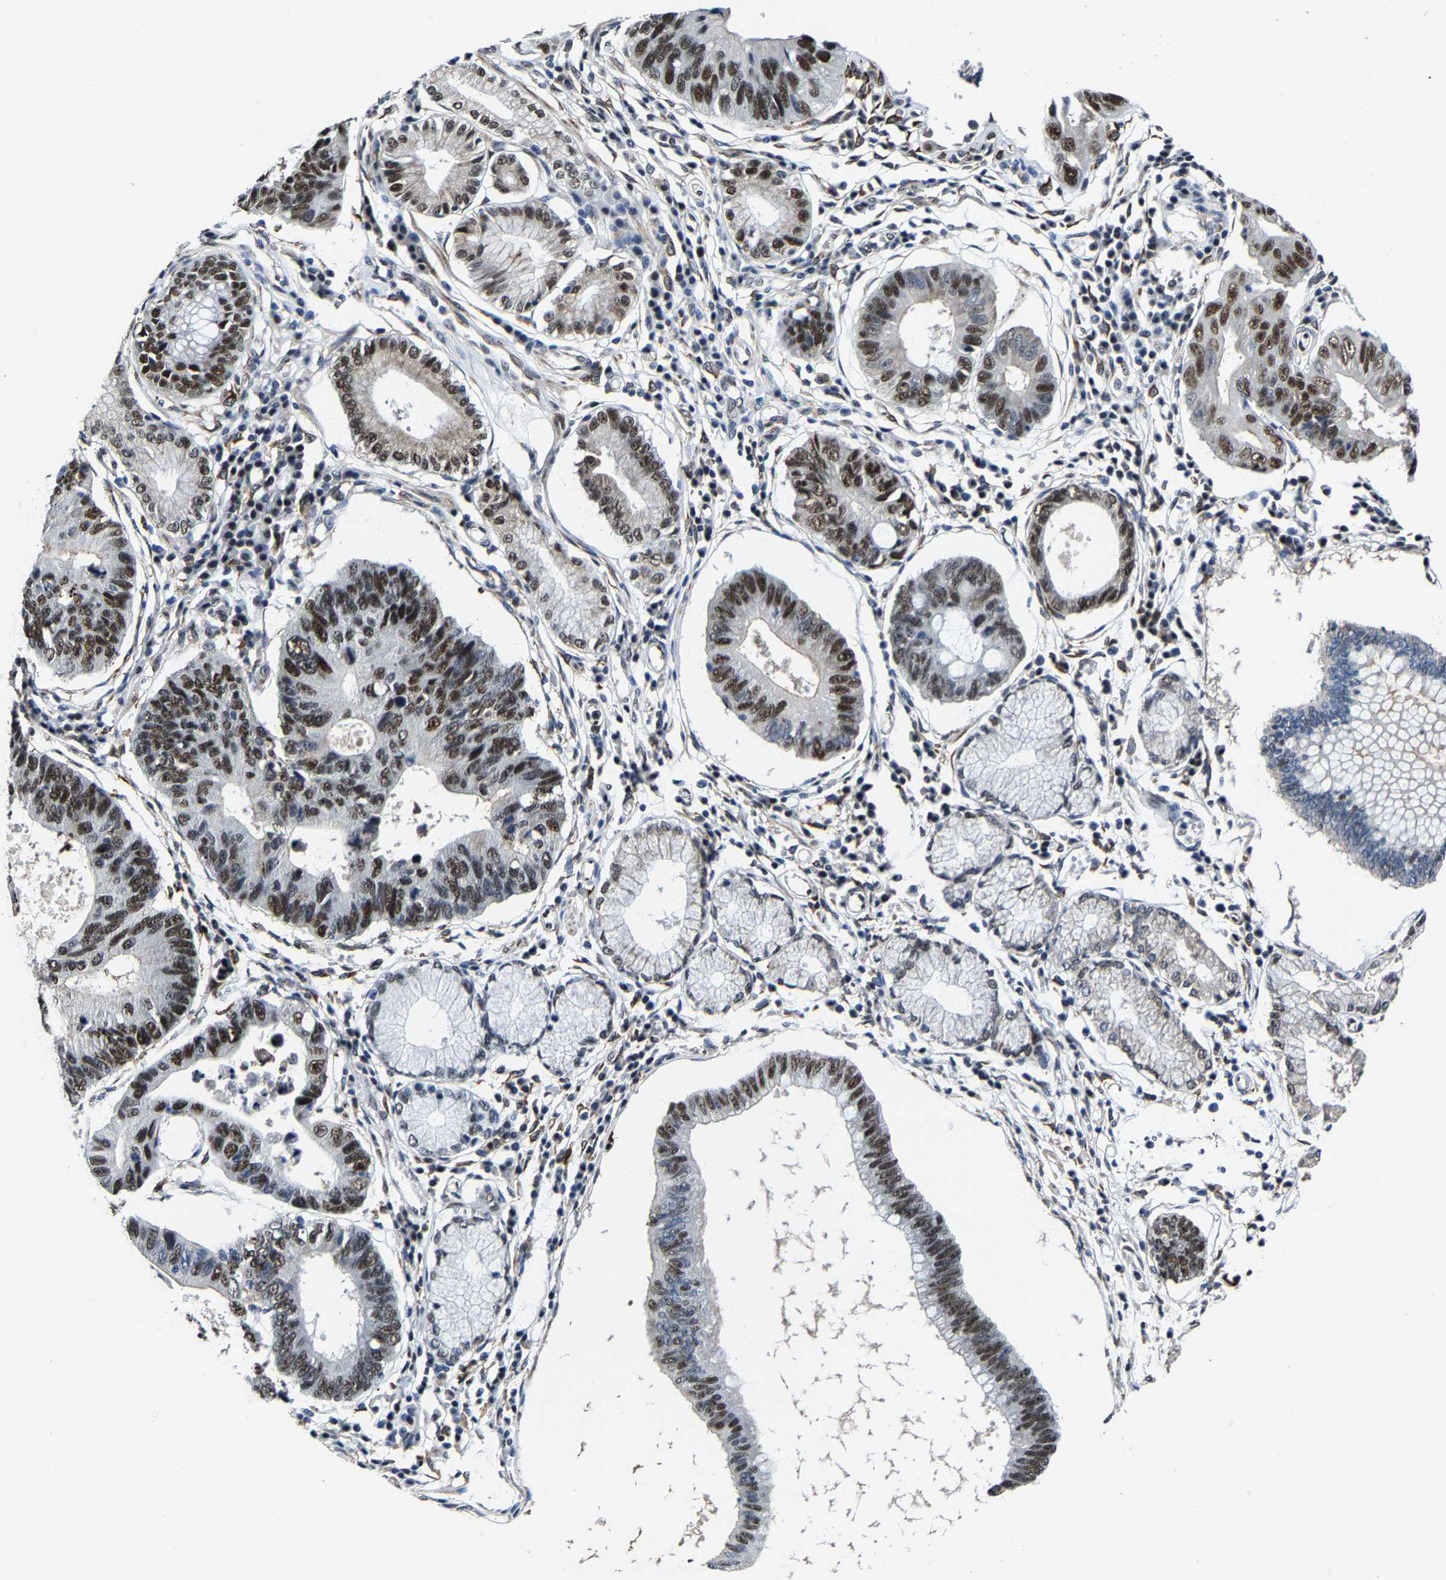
{"staining": {"intensity": "strong", "quantity": "25%-75%", "location": "nuclear"}, "tissue": "stomach cancer", "cell_type": "Tumor cells", "image_type": "cancer", "snomed": [{"axis": "morphology", "description": "Adenocarcinoma, NOS"}, {"axis": "topography", "description": "Stomach"}], "caption": "A high amount of strong nuclear expression is present in approximately 25%-75% of tumor cells in adenocarcinoma (stomach) tissue.", "gene": "METTL1", "patient": {"sex": "male", "age": 59}}